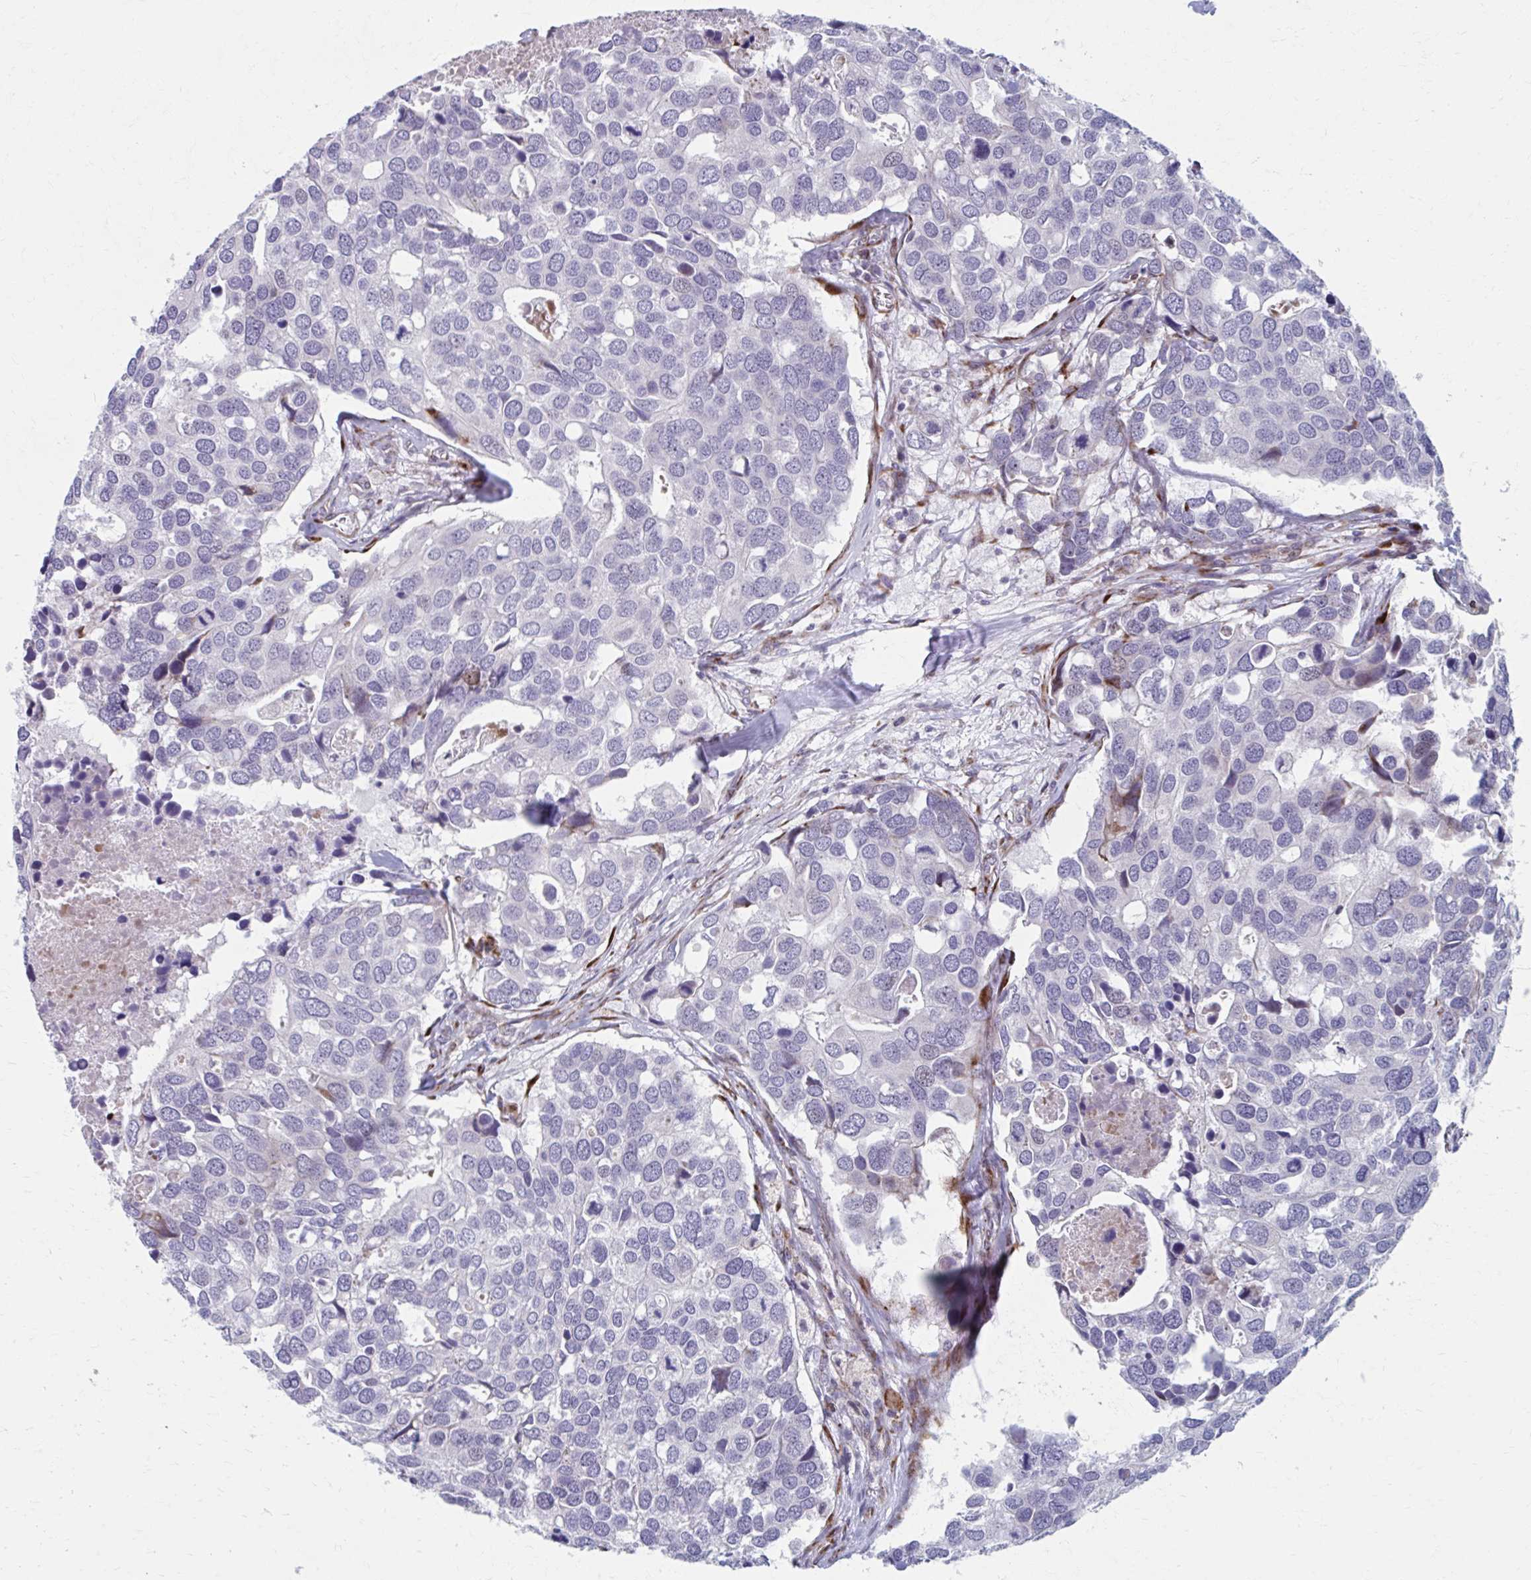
{"staining": {"intensity": "negative", "quantity": "none", "location": "none"}, "tissue": "breast cancer", "cell_type": "Tumor cells", "image_type": "cancer", "snomed": [{"axis": "morphology", "description": "Duct carcinoma"}, {"axis": "topography", "description": "Breast"}], "caption": "An IHC micrograph of breast cancer (intraductal carcinoma) is shown. There is no staining in tumor cells of breast cancer (intraductal carcinoma).", "gene": "OLFM2", "patient": {"sex": "female", "age": 83}}